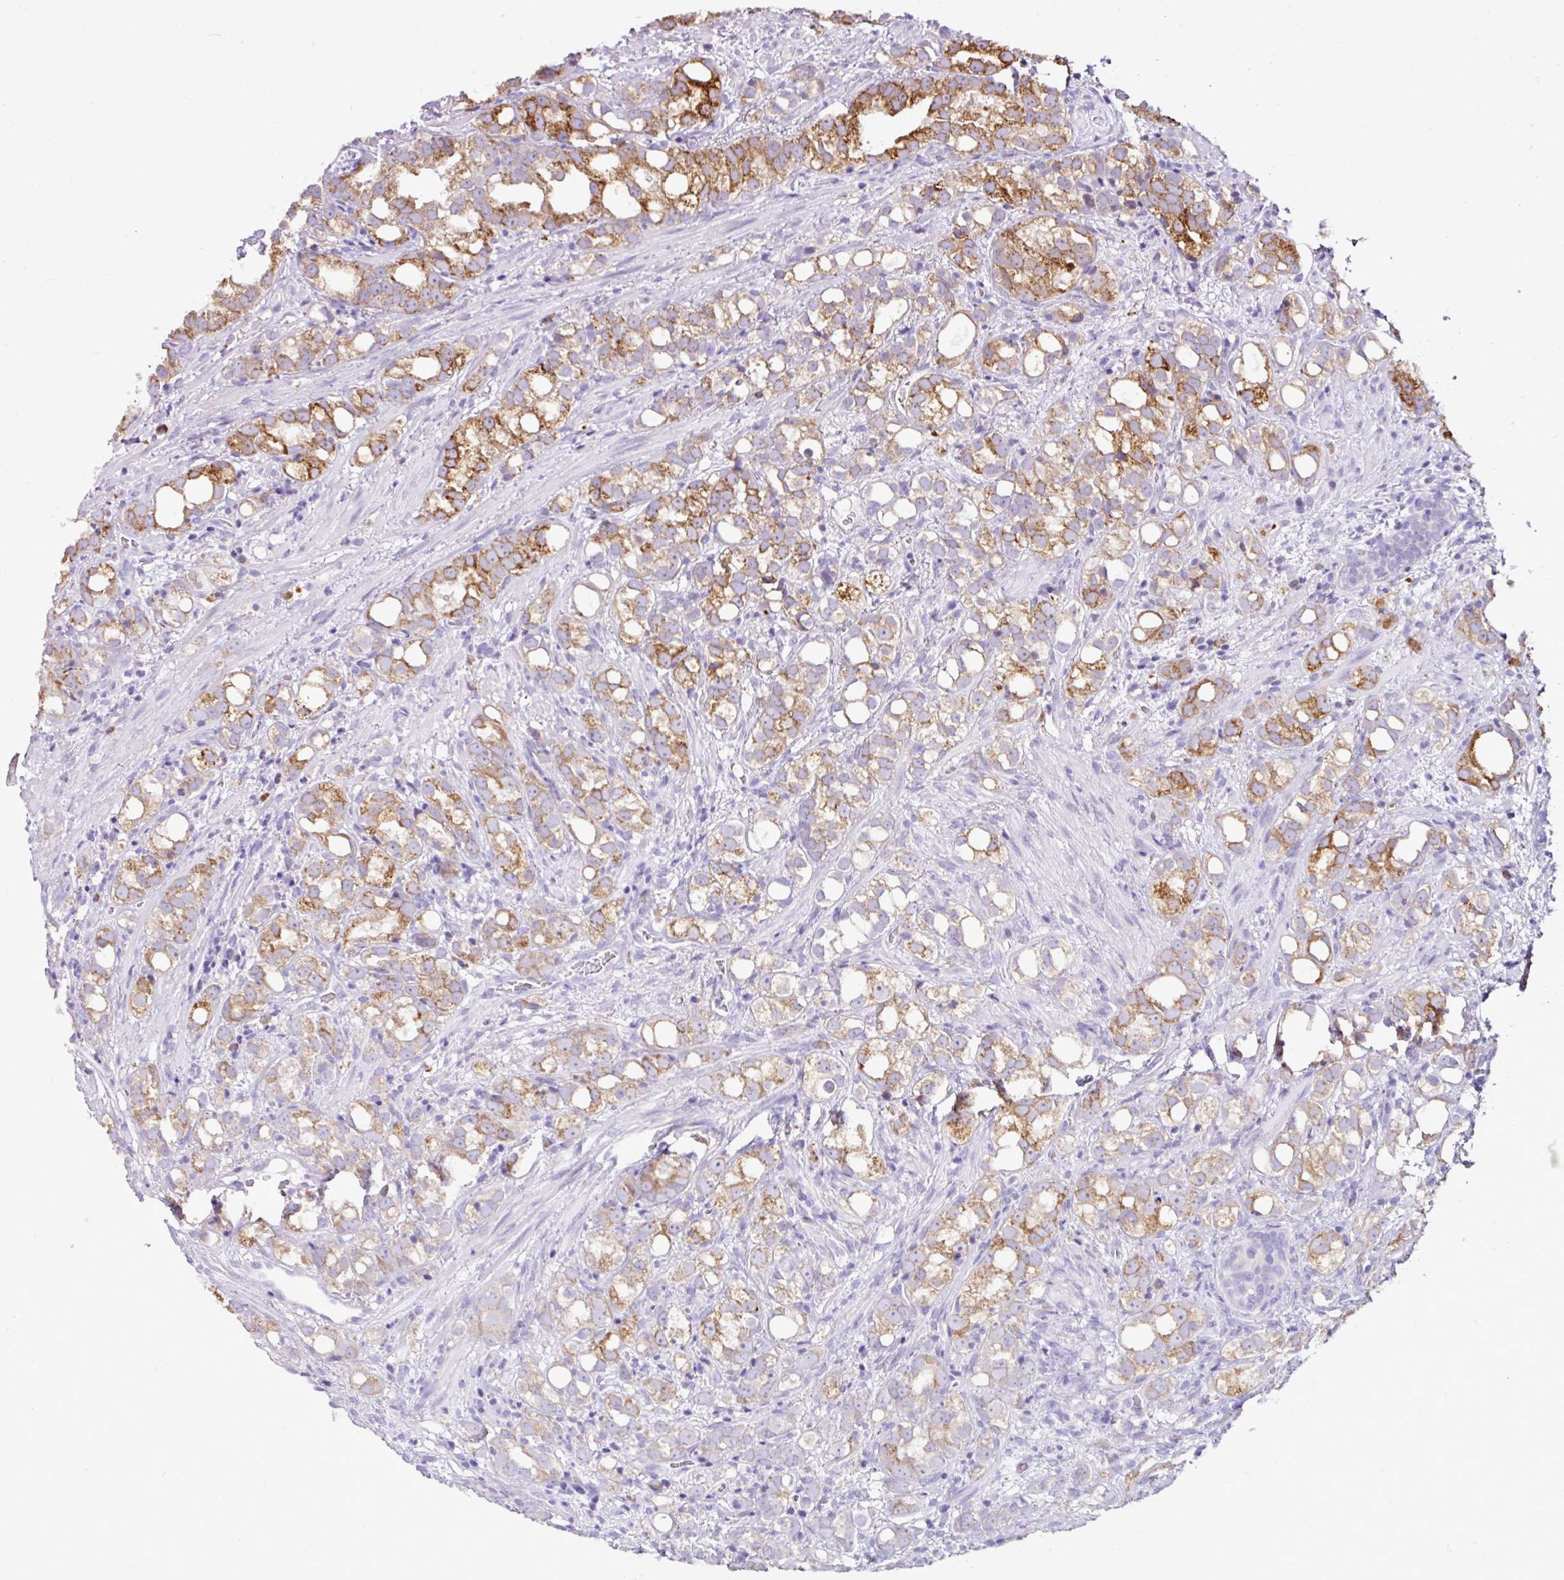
{"staining": {"intensity": "moderate", "quantity": "25%-75%", "location": "cytoplasmic/membranous"}, "tissue": "prostate cancer", "cell_type": "Tumor cells", "image_type": "cancer", "snomed": [{"axis": "morphology", "description": "Adenocarcinoma, High grade"}, {"axis": "topography", "description": "Prostate"}], "caption": "IHC image of neoplastic tissue: prostate high-grade adenocarcinoma stained using immunohistochemistry (IHC) shows medium levels of moderate protein expression localized specifically in the cytoplasmic/membranous of tumor cells, appearing as a cytoplasmic/membranous brown color.", "gene": "RGS21", "patient": {"sex": "male", "age": 82}}